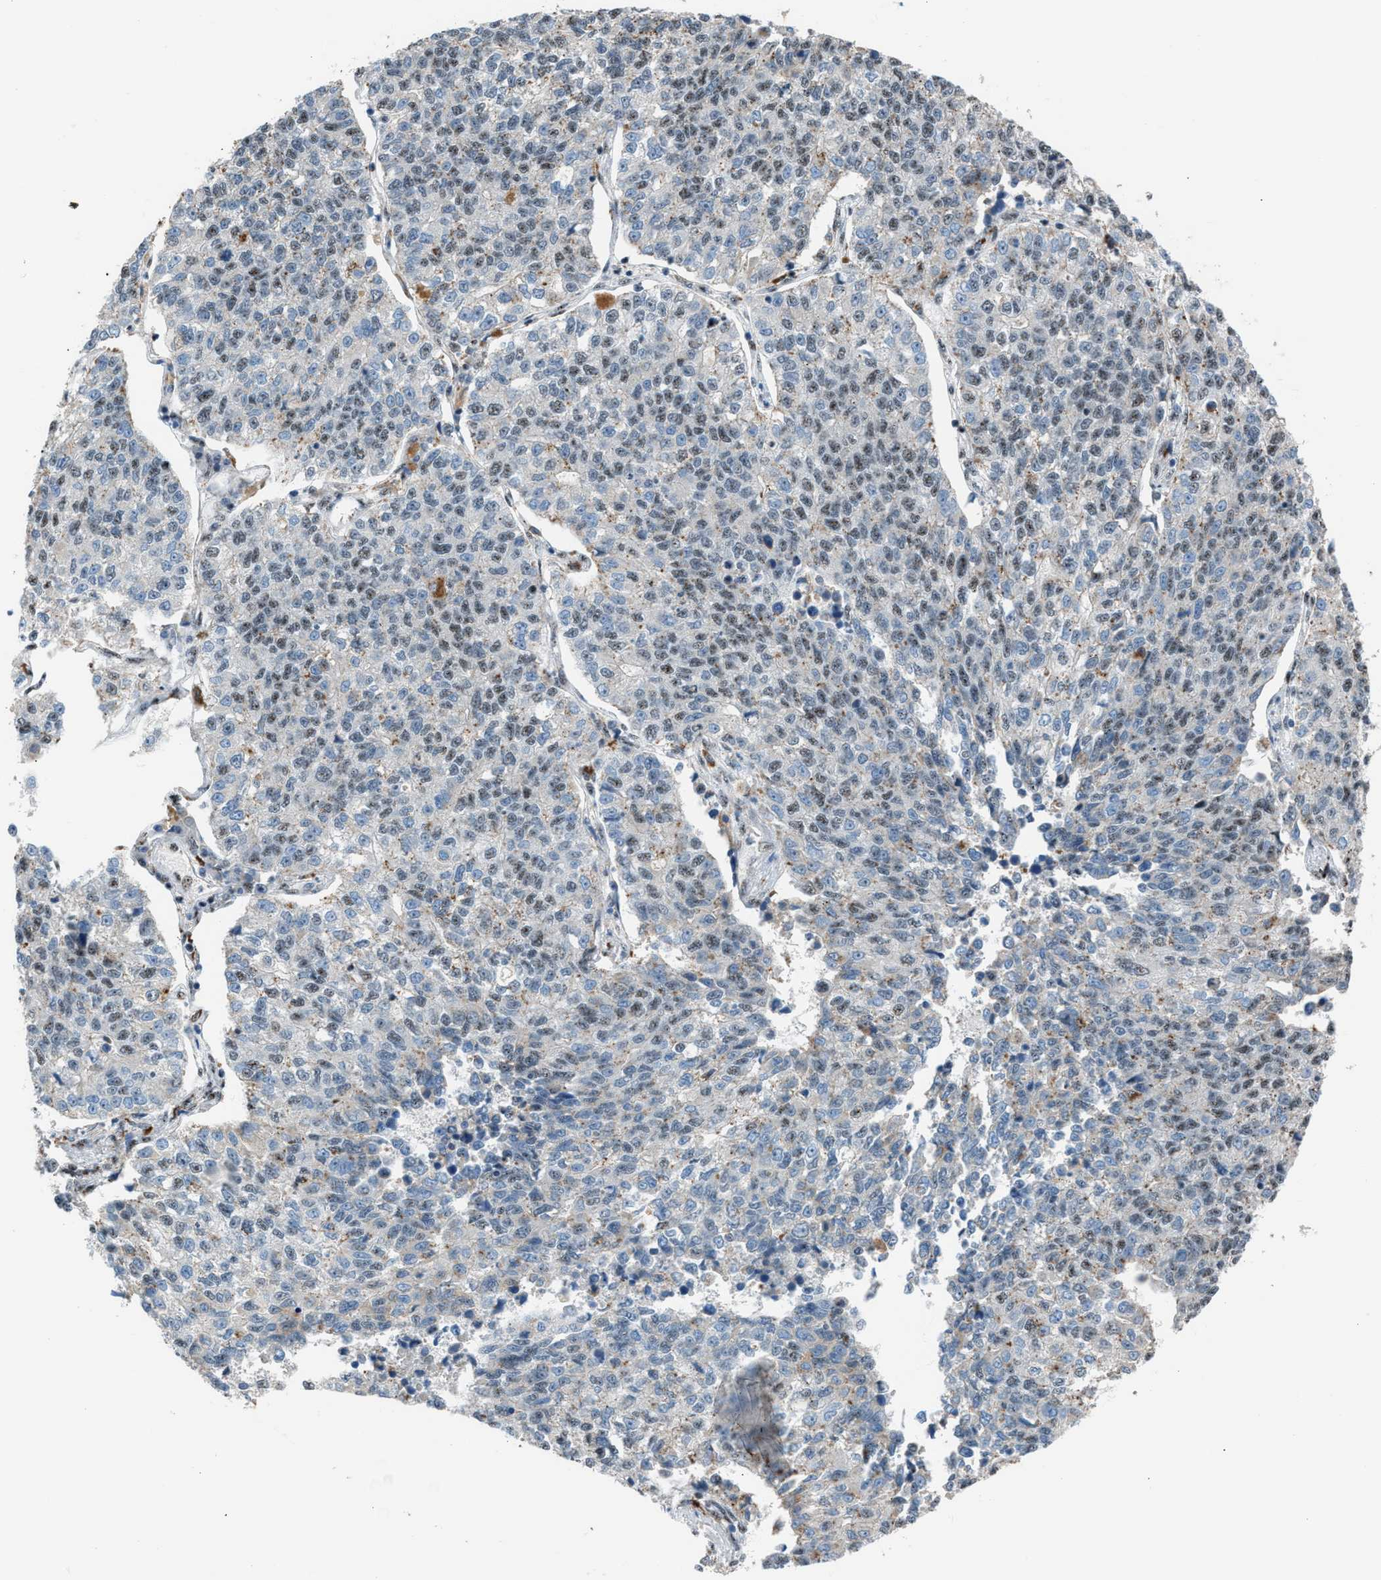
{"staining": {"intensity": "weak", "quantity": "25%-75%", "location": "nuclear"}, "tissue": "lung cancer", "cell_type": "Tumor cells", "image_type": "cancer", "snomed": [{"axis": "morphology", "description": "Adenocarcinoma, NOS"}, {"axis": "topography", "description": "Lung"}], "caption": "Protein expression analysis of adenocarcinoma (lung) exhibits weak nuclear staining in approximately 25%-75% of tumor cells. The protein of interest is shown in brown color, while the nuclei are stained blue.", "gene": "CENPP", "patient": {"sex": "male", "age": 49}}